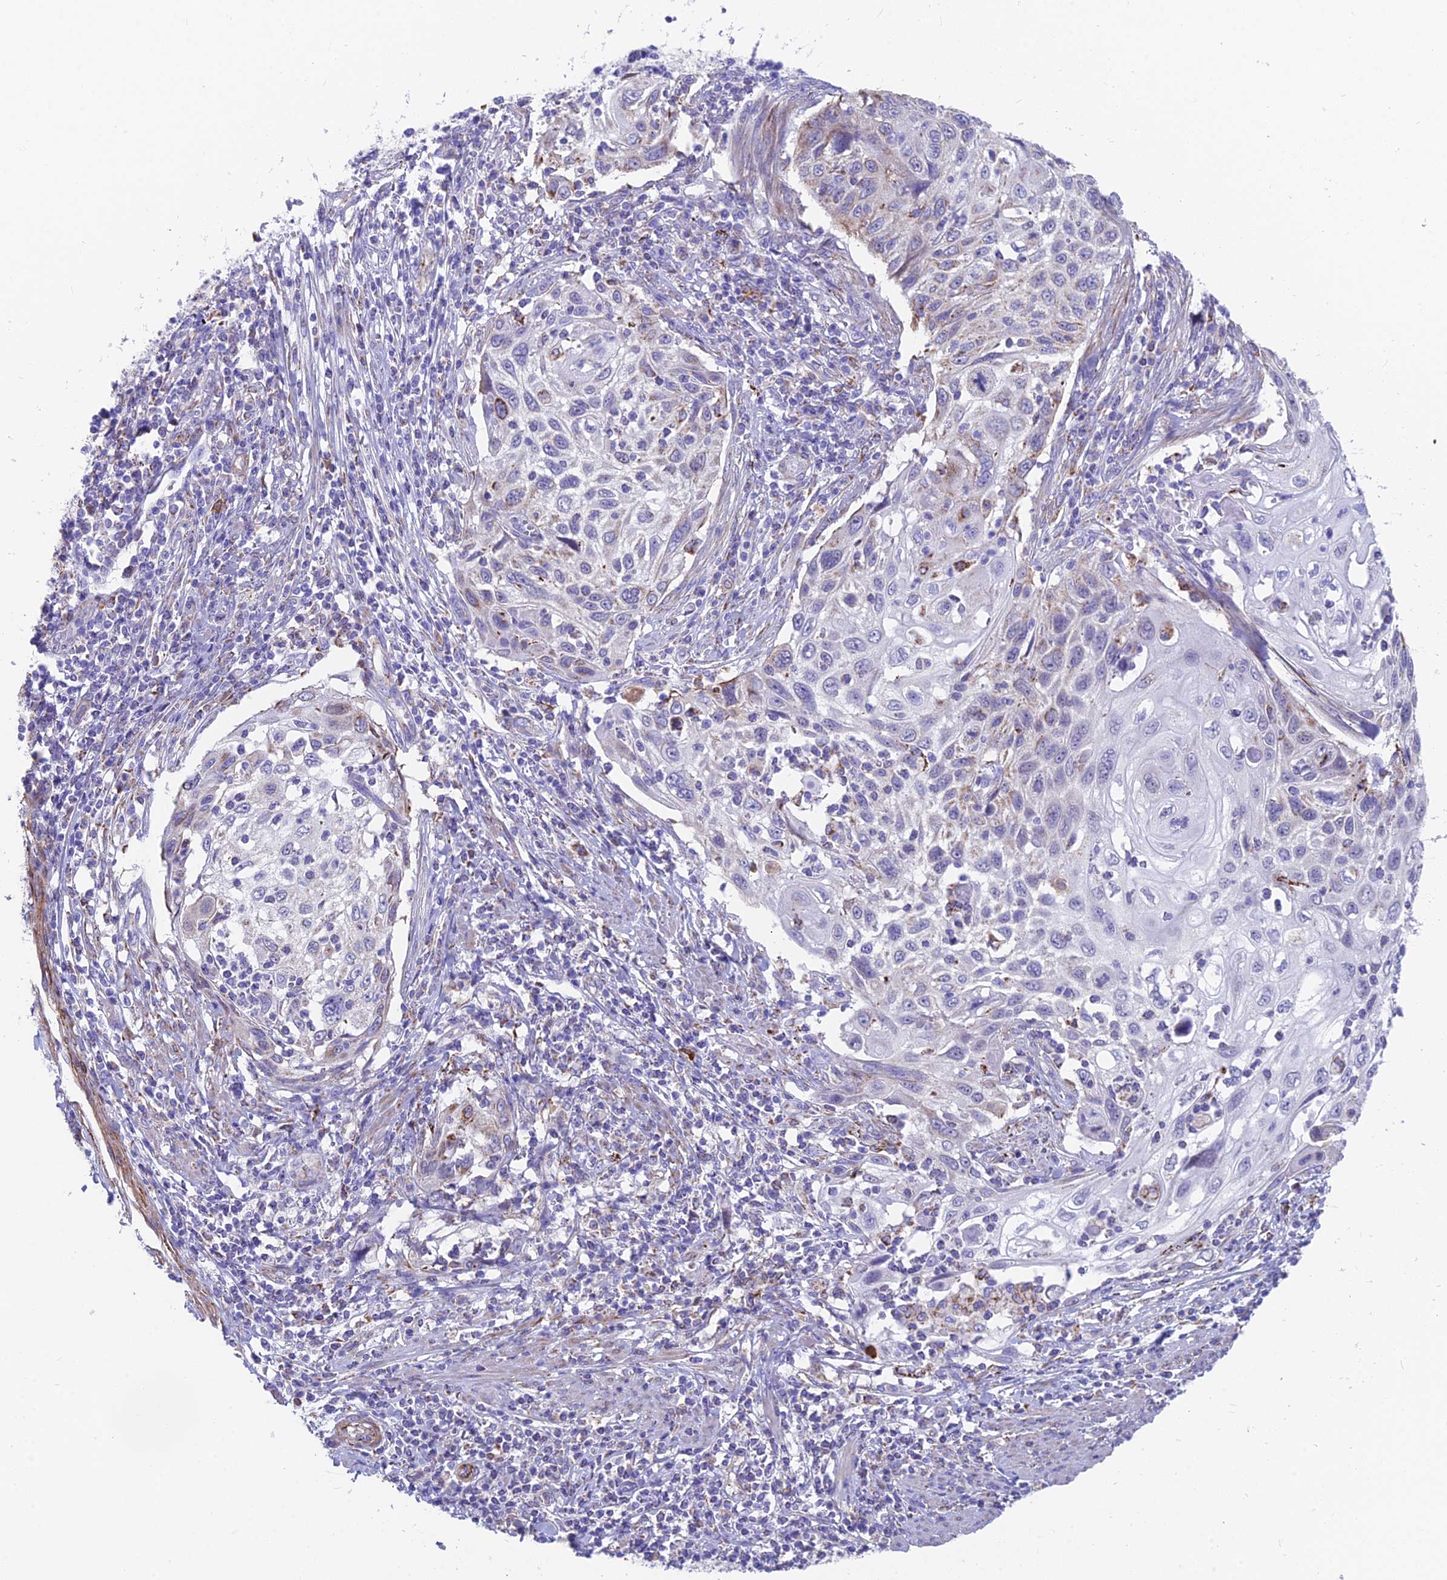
{"staining": {"intensity": "negative", "quantity": "none", "location": "none"}, "tissue": "cervical cancer", "cell_type": "Tumor cells", "image_type": "cancer", "snomed": [{"axis": "morphology", "description": "Squamous cell carcinoma, NOS"}, {"axis": "topography", "description": "Cervix"}], "caption": "A micrograph of squamous cell carcinoma (cervical) stained for a protein demonstrates no brown staining in tumor cells.", "gene": "TIGD6", "patient": {"sex": "female", "age": 70}}